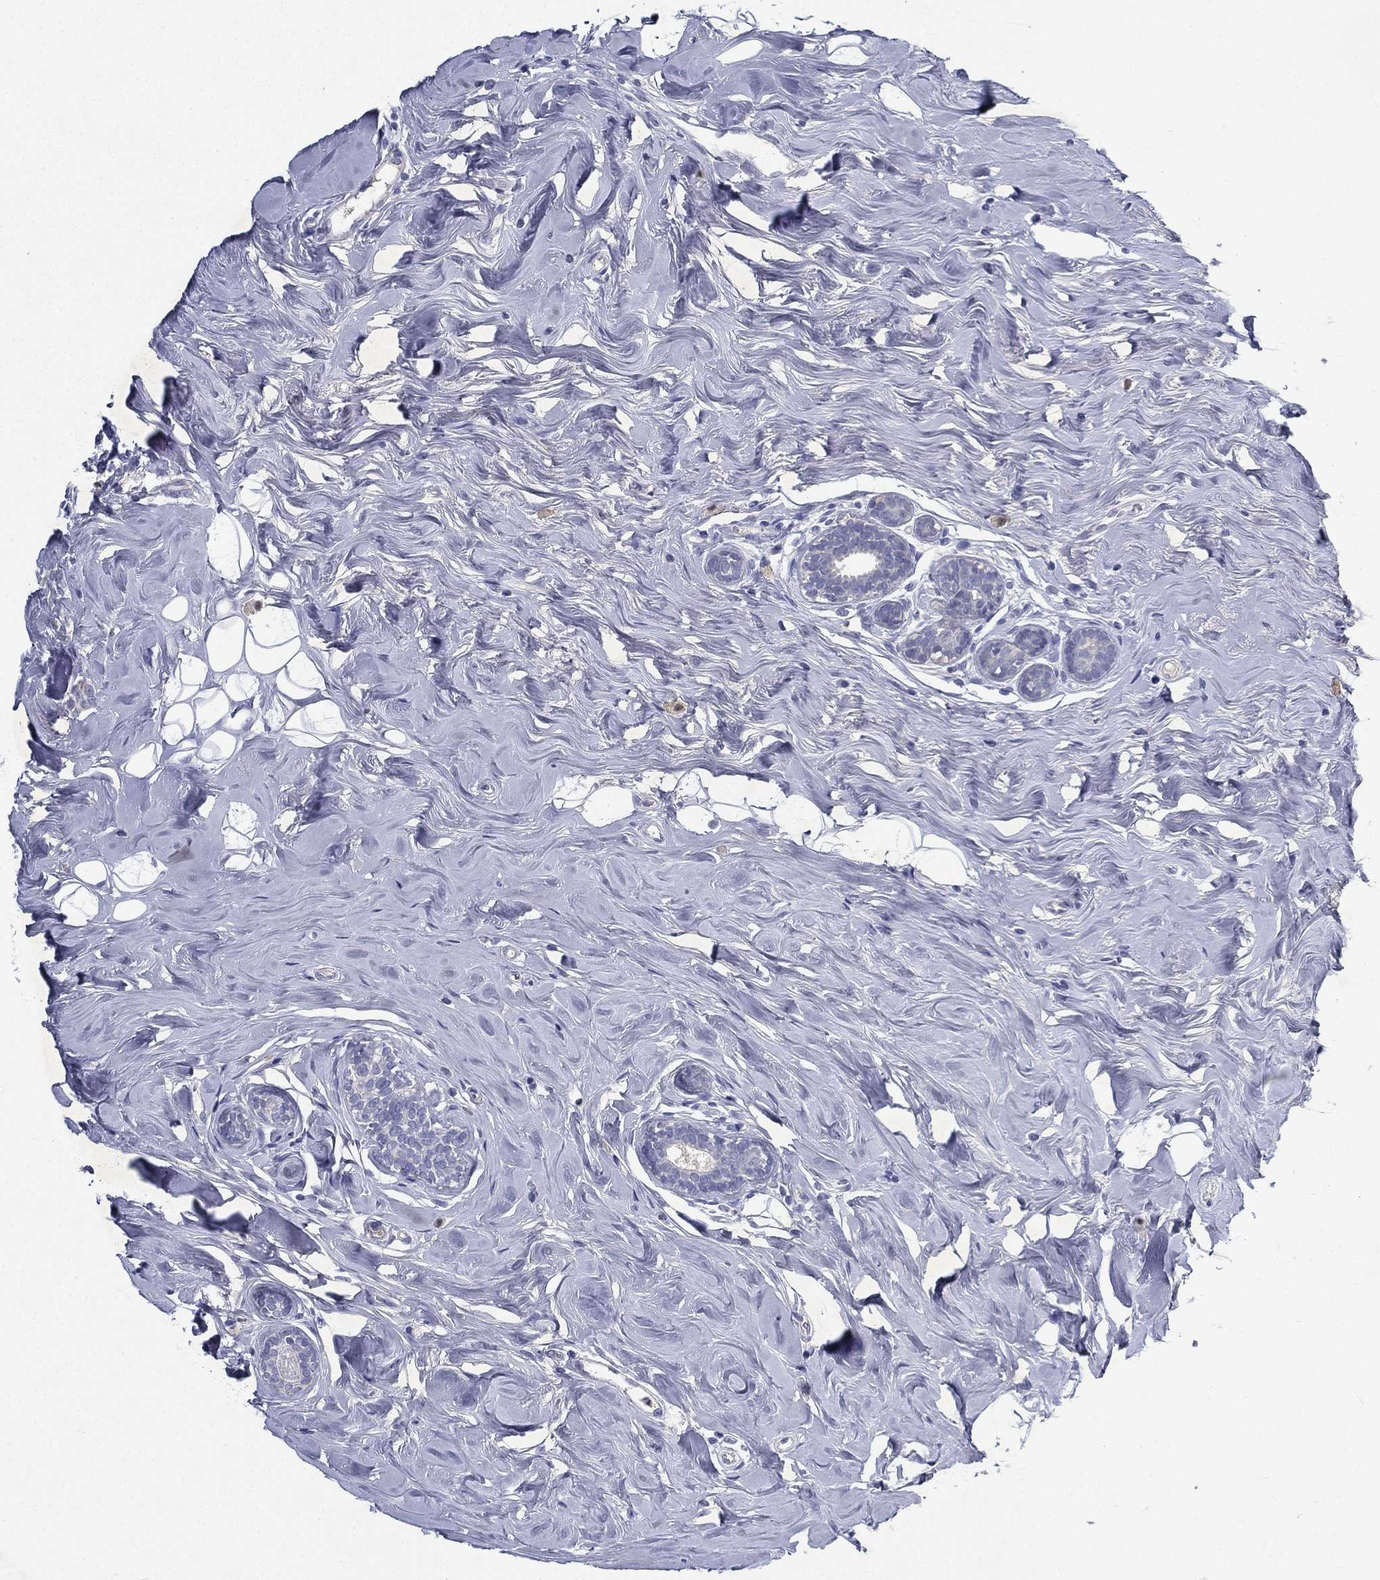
{"staining": {"intensity": "negative", "quantity": "none", "location": "none"}, "tissue": "breast cancer", "cell_type": "Tumor cells", "image_type": "cancer", "snomed": [{"axis": "morphology", "description": "Lobular carcinoma"}, {"axis": "topography", "description": "Breast"}], "caption": "Breast lobular carcinoma was stained to show a protein in brown. There is no significant staining in tumor cells.", "gene": "RGS13", "patient": {"sex": "female", "age": 49}}